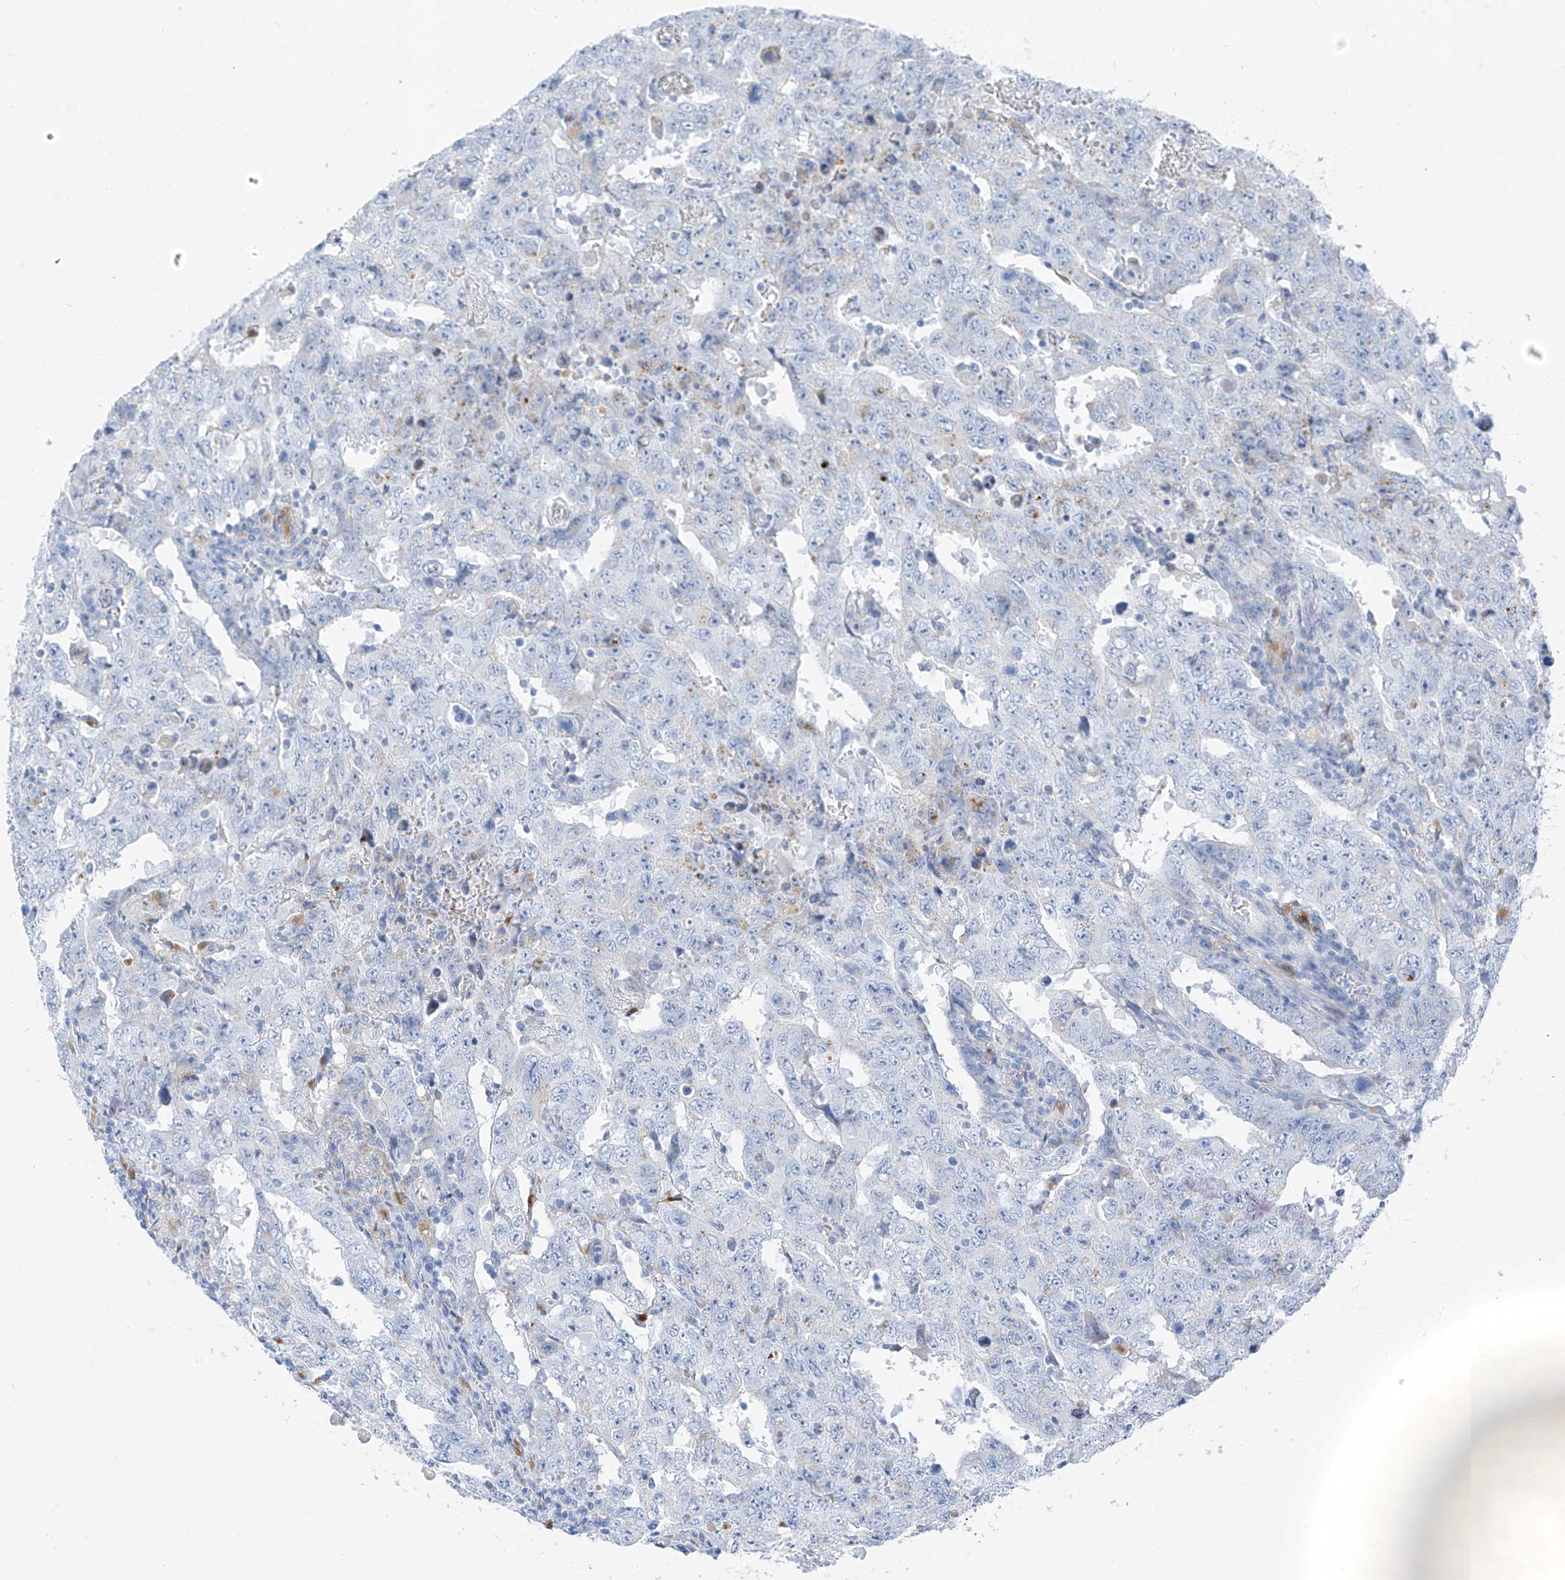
{"staining": {"intensity": "negative", "quantity": "none", "location": "none"}, "tissue": "testis cancer", "cell_type": "Tumor cells", "image_type": "cancer", "snomed": [{"axis": "morphology", "description": "Carcinoma, Embryonal, NOS"}, {"axis": "topography", "description": "Testis"}], "caption": "Photomicrograph shows no significant protein expression in tumor cells of testis embryonal carcinoma.", "gene": "GLMP", "patient": {"sex": "male", "age": 26}}